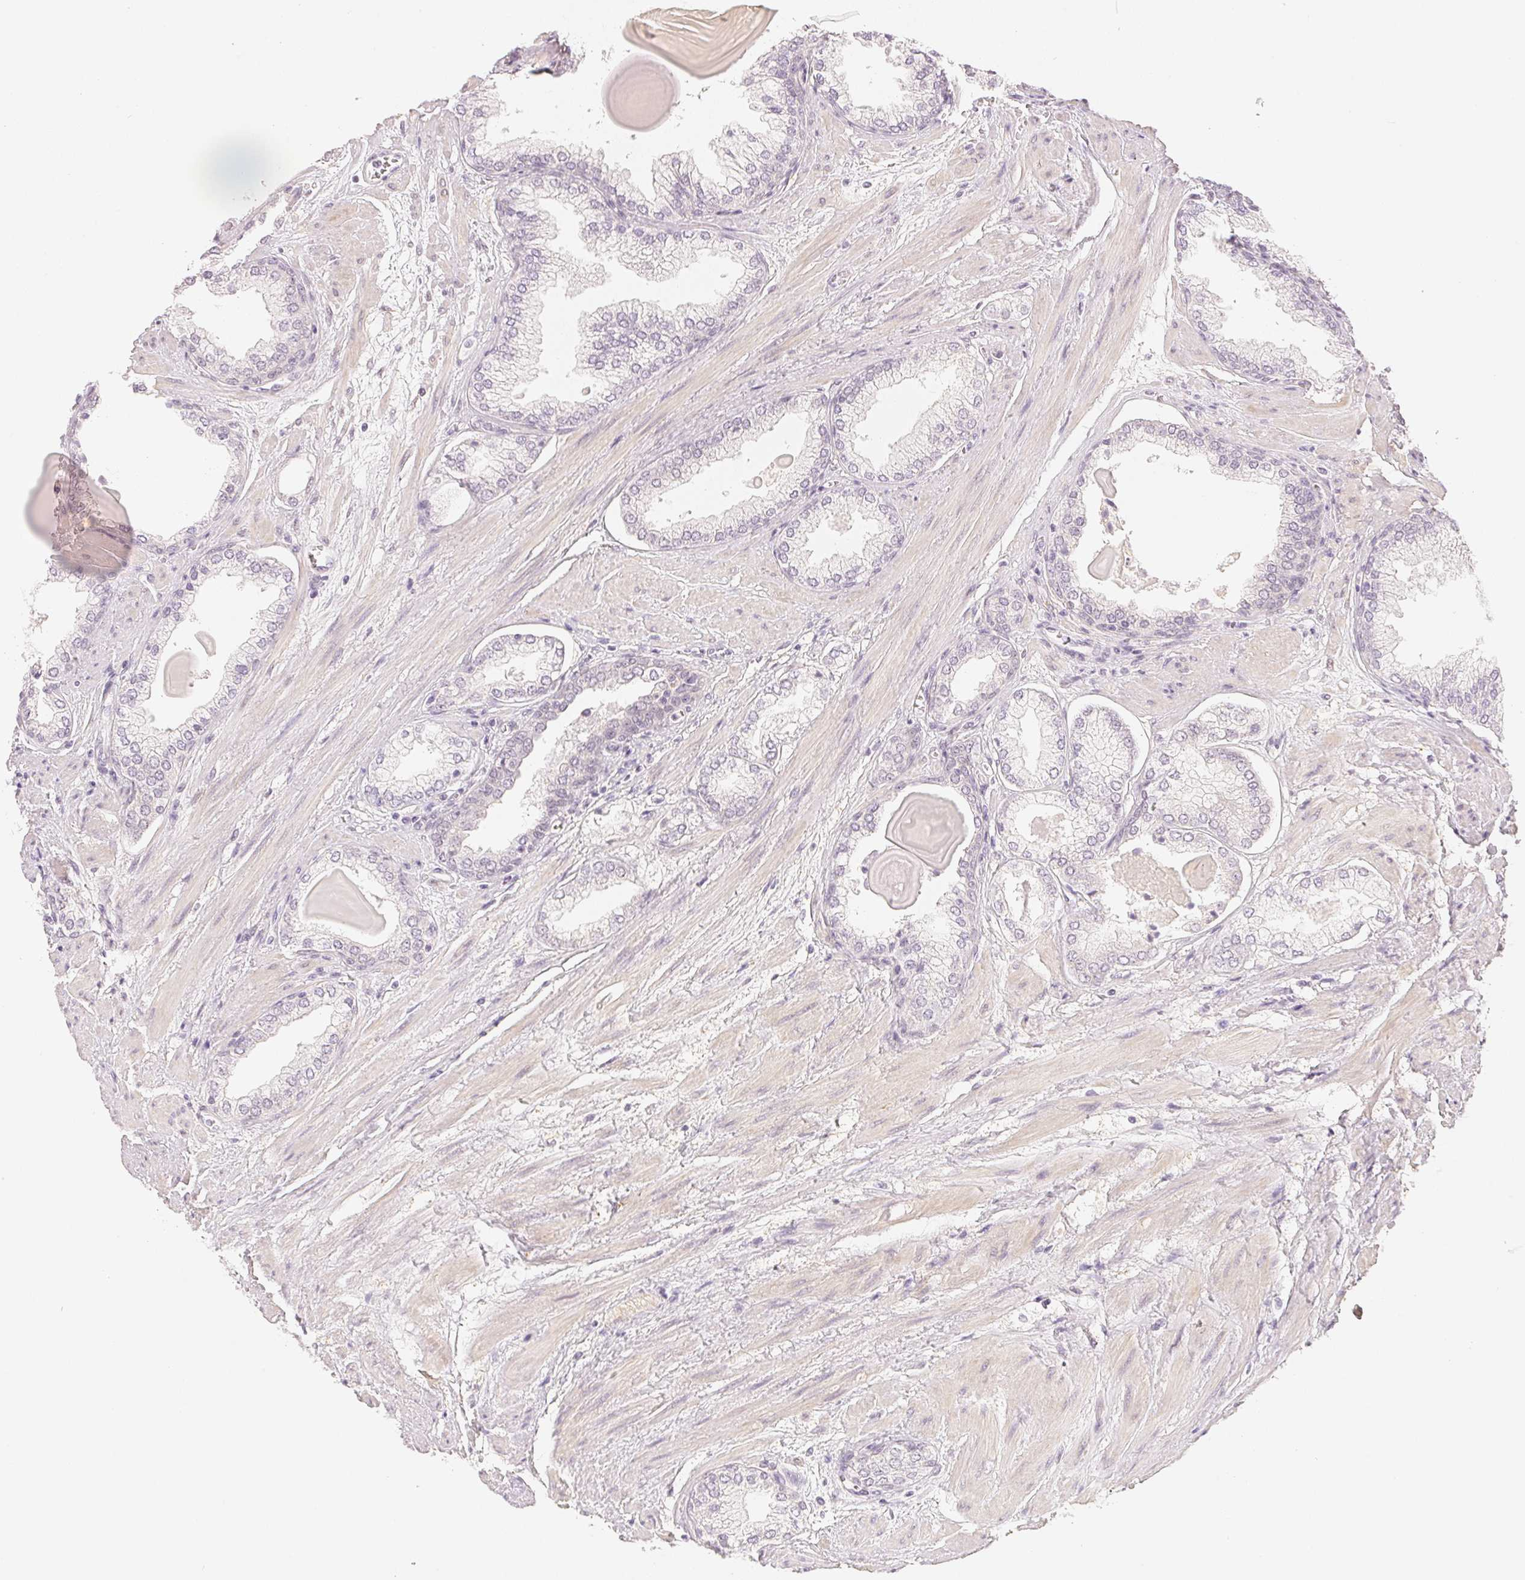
{"staining": {"intensity": "negative", "quantity": "none", "location": "none"}, "tissue": "prostate cancer", "cell_type": "Tumor cells", "image_type": "cancer", "snomed": [{"axis": "morphology", "description": "Adenocarcinoma, Low grade"}, {"axis": "topography", "description": "Prostate"}], "caption": "Prostate cancer (adenocarcinoma (low-grade)) was stained to show a protein in brown. There is no significant positivity in tumor cells.", "gene": "MAP1LC3A", "patient": {"sex": "male", "age": 64}}